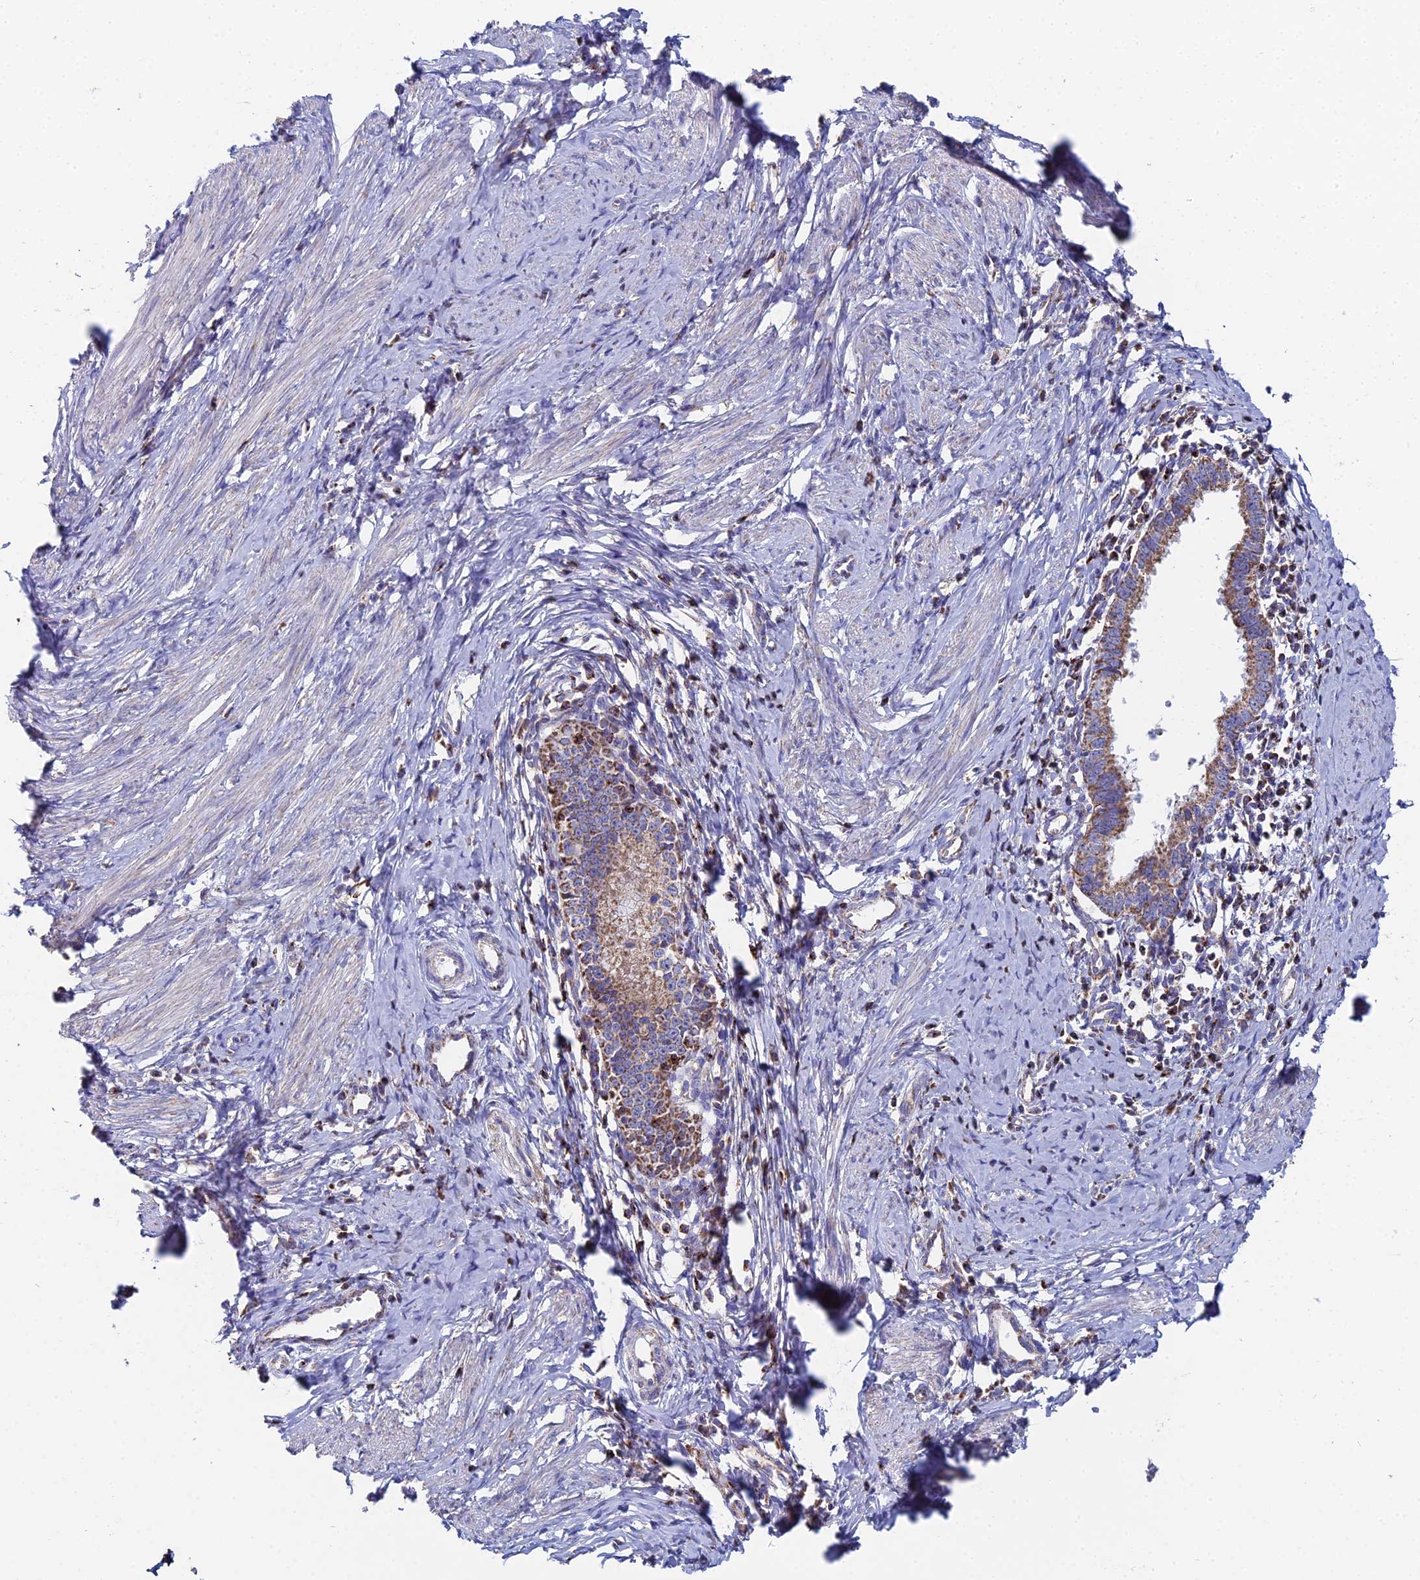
{"staining": {"intensity": "moderate", "quantity": ">75%", "location": "cytoplasmic/membranous"}, "tissue": "cervical cancer", "cell_type": "Tumor cells", "image_type": "cancer", "snomed": [{"axis": "morphology", "description": "Adenocarcinoma, NOS"}, {"axis": "topography", "description": "Cervix"}], "caption": "Protein expression analysis of human cervical adenocarcinoma reveals moderate cytoplasmic/membranous staining in about >75% of tumor cells. The protein of interest is stained brown, and the nuclei are stained in blue (DAB IHC with brightfield microscopy, high magnification).", "gene": "SPOCK2", "patient": {"sex": "female", "age": 36}}